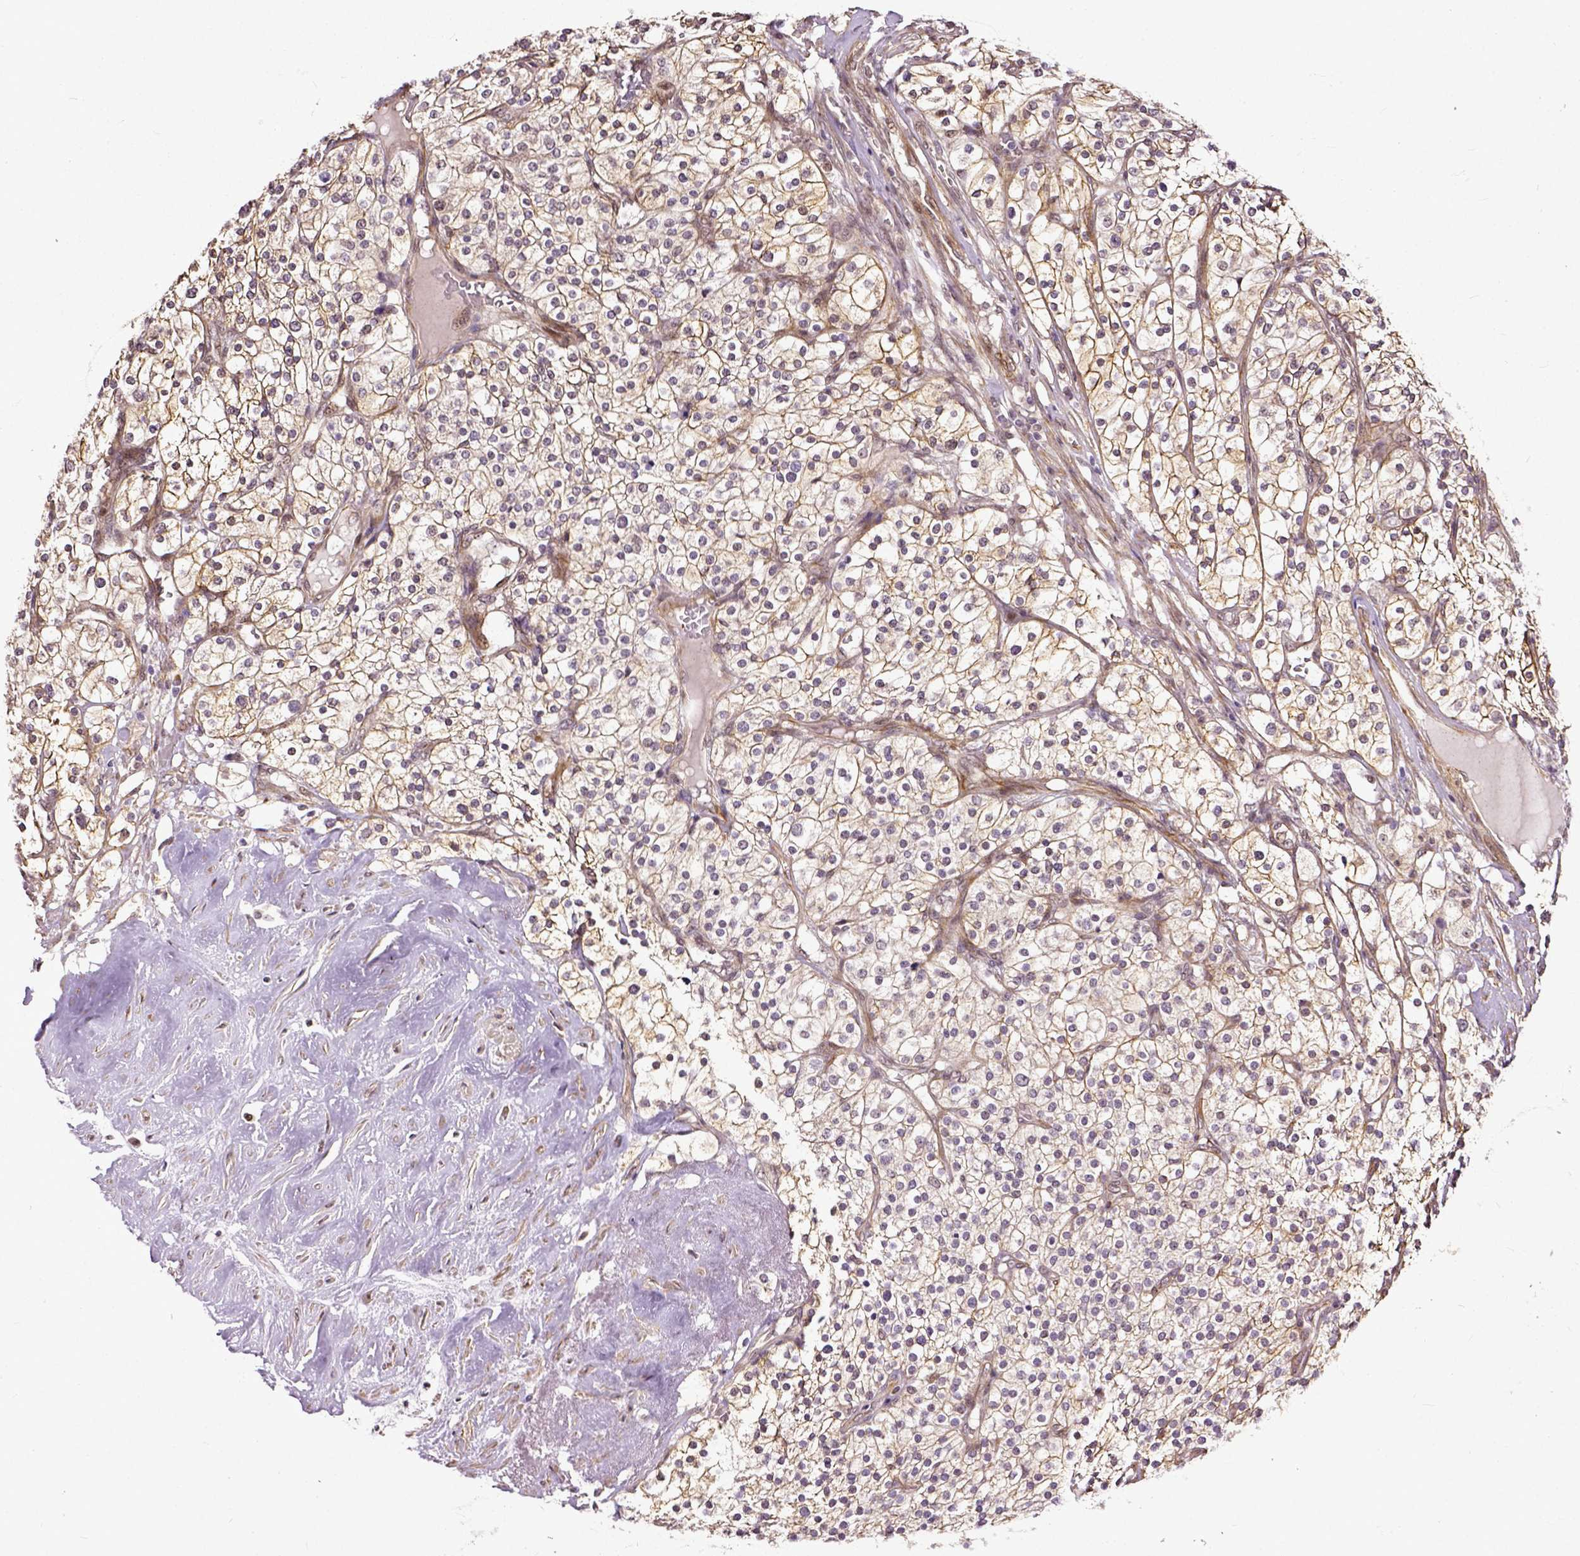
{"staining": {"intensity": "weak", "quantity": "25%-75%", "location": "cytoplasmic/membranous"}, "tissue": "renal cancer", "cell_type": "Tumor cells", "image_type": "cancer", "snomed": [{"axis": "morphology", "description": "Adenocarcinoma, NOS"}, {"axis": "topography", "description": "Kidney"}], "caption": "Renal adenocarcinoma stained with a protein marker exhibits weak staining in tumor cells.", "gene": "DICER1", "patient": {"sex": "male", "age": 80}}